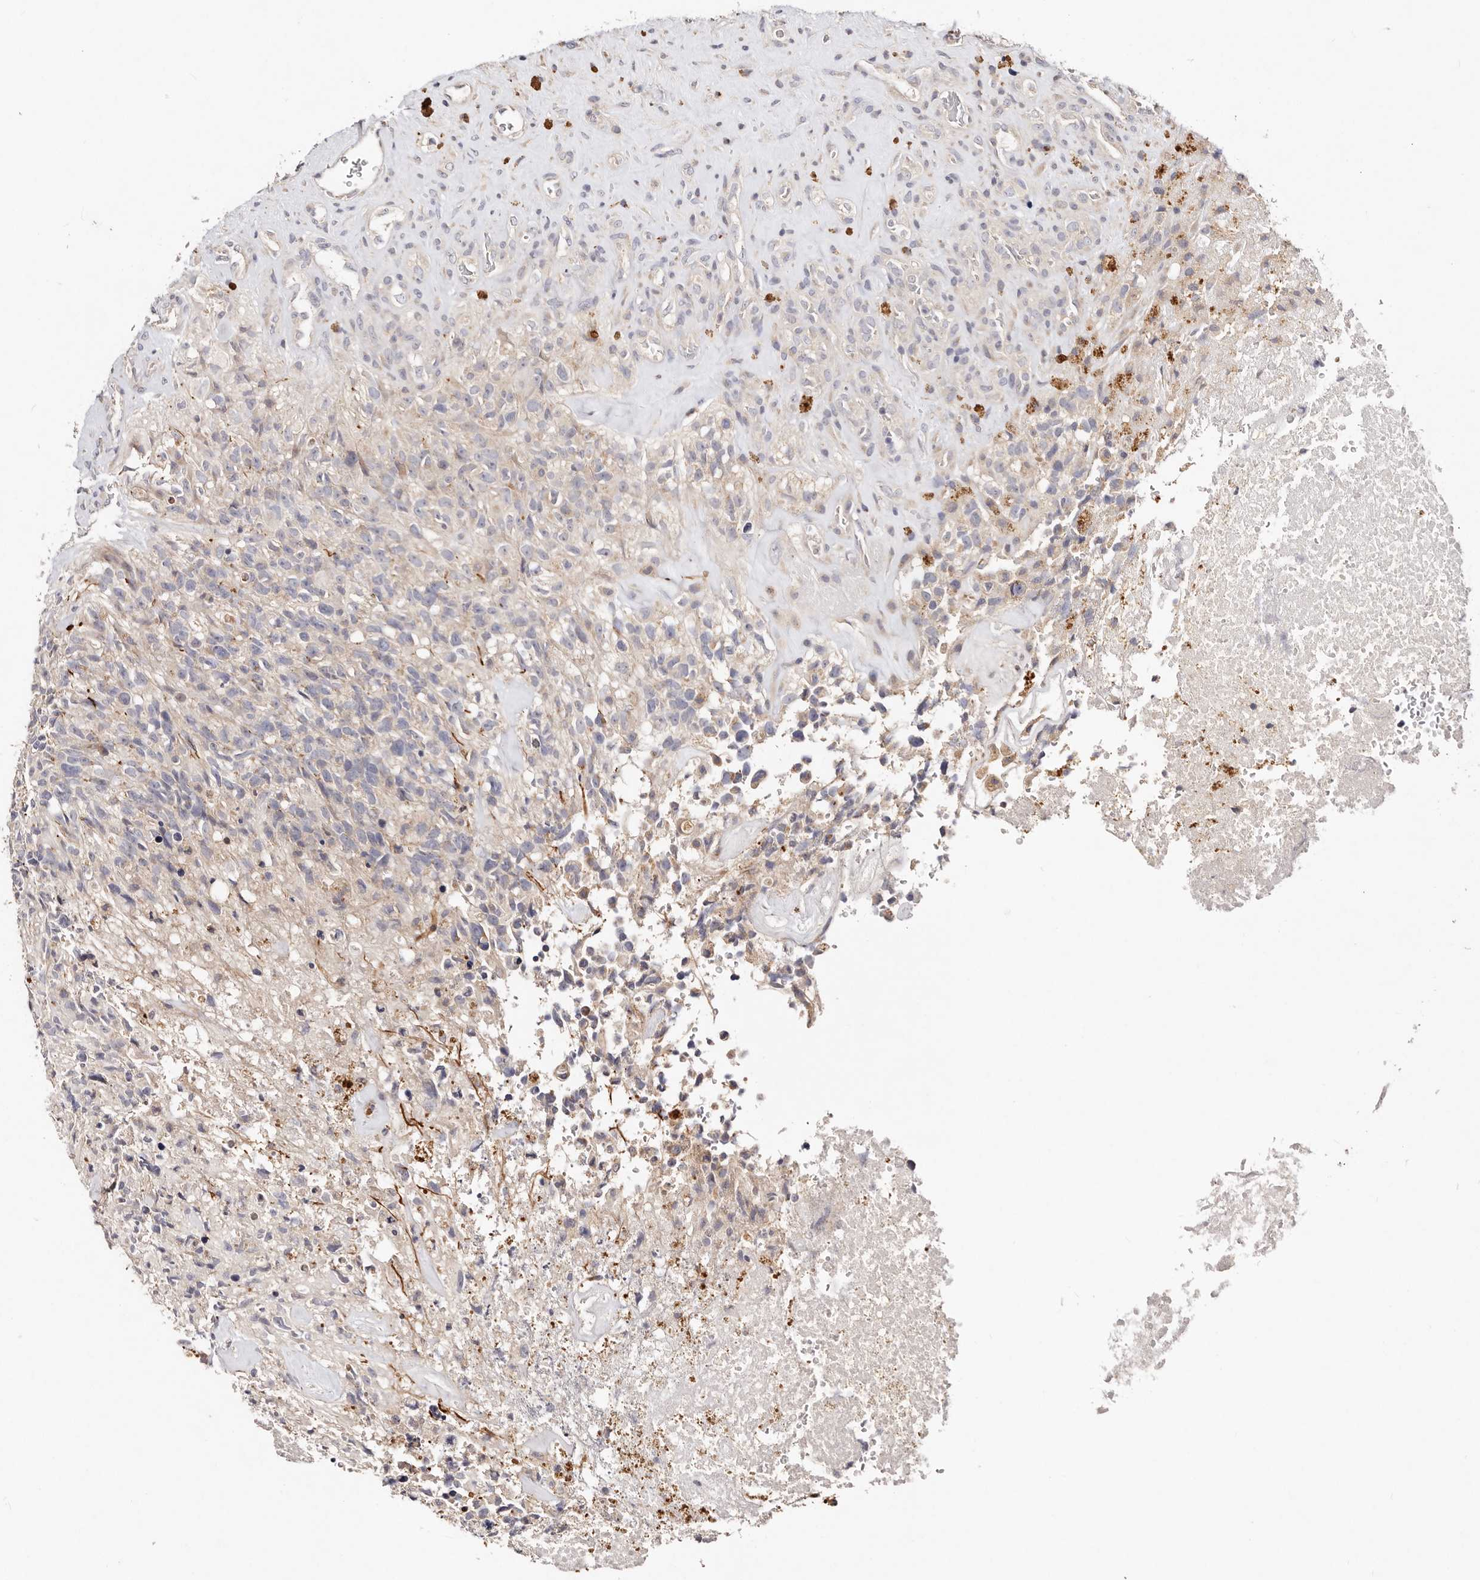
{"staining": {"intensity": "negative", "quantity": "none", "location": "none"}, "tissue": "glioma", "cell_type": "Tumor cells", "image_type": "cancer", "snomed": [{"axis": "morphology", "description": "Glioma, malignant, High grade"}, {"axis": "topography", "description": "Brain"}], "caption": "There is no significant expression in tumor cells of glioma. (DAB immunohistochemistry with hematoxylin counter stain).", "gene": "VIPAS39", "patient": {"sex": "male", "age": 69}}